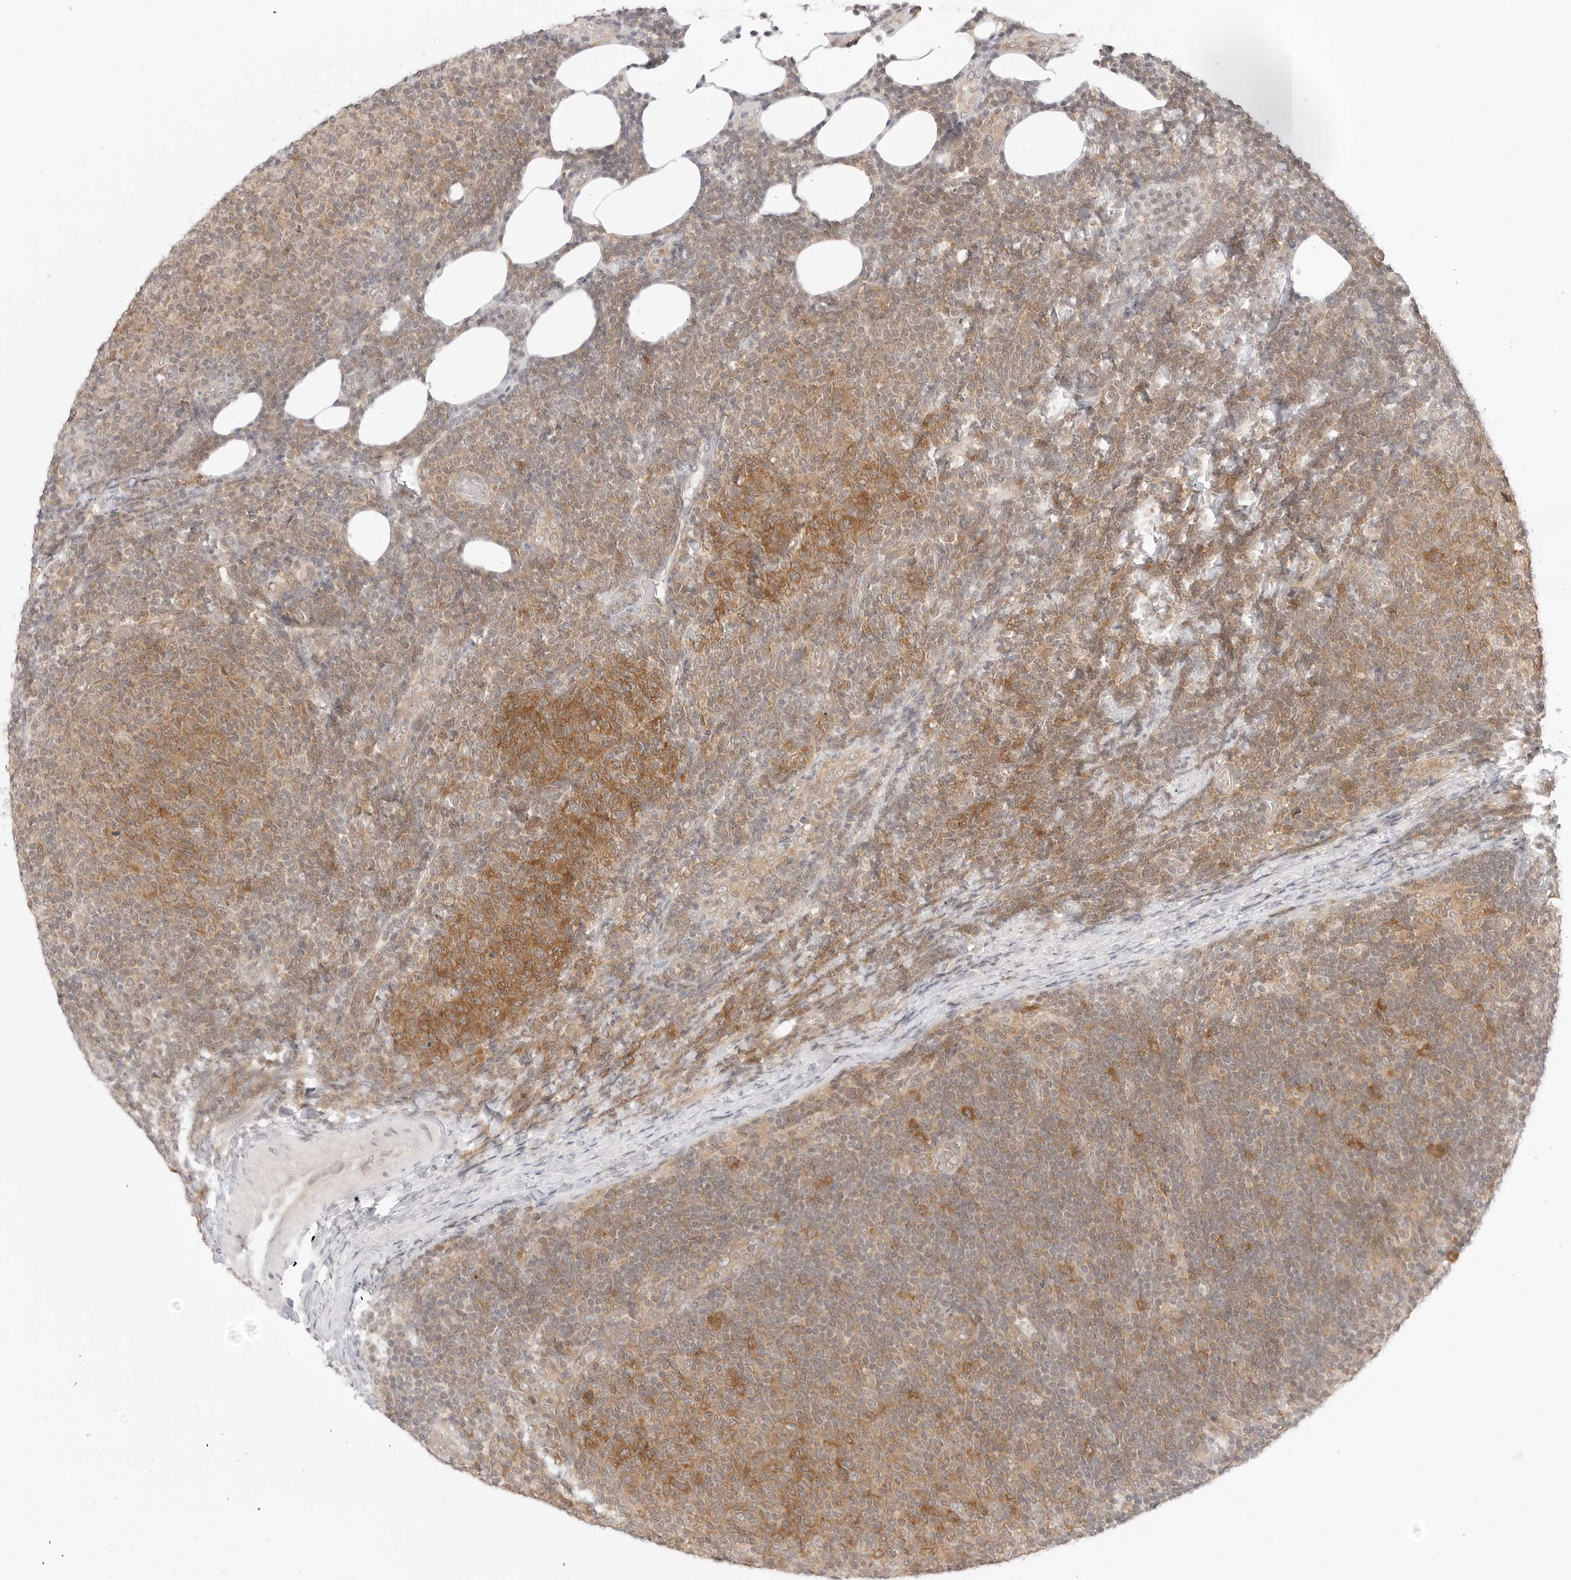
{"staining": {"intensity": "moderate", "quantity": "25%-75%", "location": "cytoplasmic/membranous"}, "tissue": "lymphoma", "cell_type": "Tumor cells", "image_type": "cancer", "snomed": [{"axis": "morphology", "description": "Malignant lymphoma, non-Hodgkin's type, Low grade"}, {"axis": "topography", "description": "Lymph node"}], "caption": "Protein positivity by immunohistochemistry (IHC) shows moderate cytoplasmic/membranous expression in approximately 25%-75% of tumor cells in low-grade malignant lymphoma, non-Hodgkin's type.", "gene": "NUDC", "patient": {"sex": "male", "age": 66}}